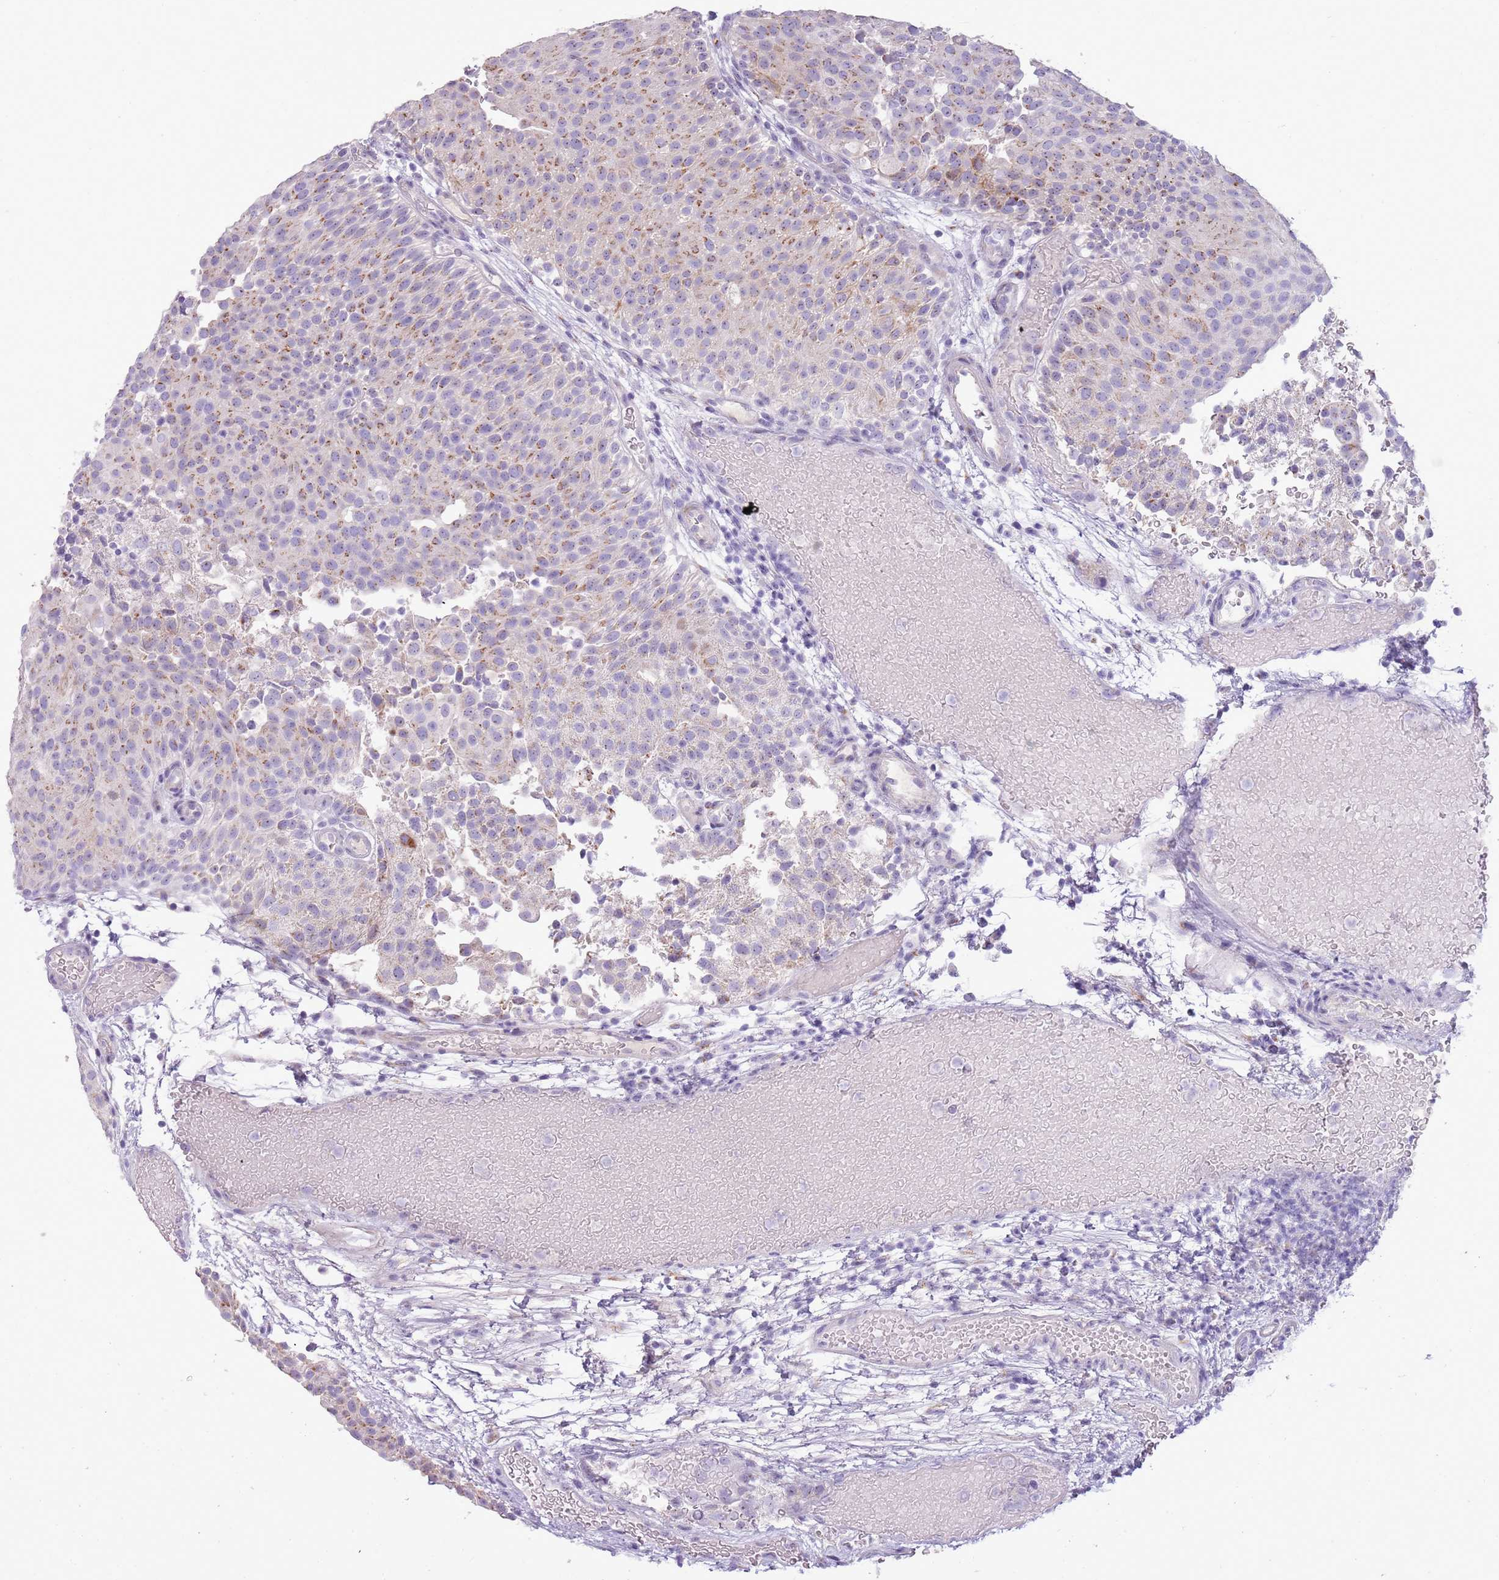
{"staining": {"intensity": "moderate", "quantity": "25%-75%", "location": "cytoplasmic/membranous"}, "tissue": "urothelial cancer", "cell_type": "Tumor cells", "image_type": "cancer", "snomed": [{"axis": "morphology", "description": "Urothelial carcinoma, Low grade"}, {"axis": "topography", "description": "Urinary bladder"}], "caption": "Immunohistochemistry (IHC) image of human low-grade urothelial carcinoma stained for a protein (brown), which exhibits medium levels of moderate cytoplasmic/membranous expression in approximately 25%-75% of tumor cells.", "gene": "NBPF6", "patient": {"sex": "male", "age": 78}}